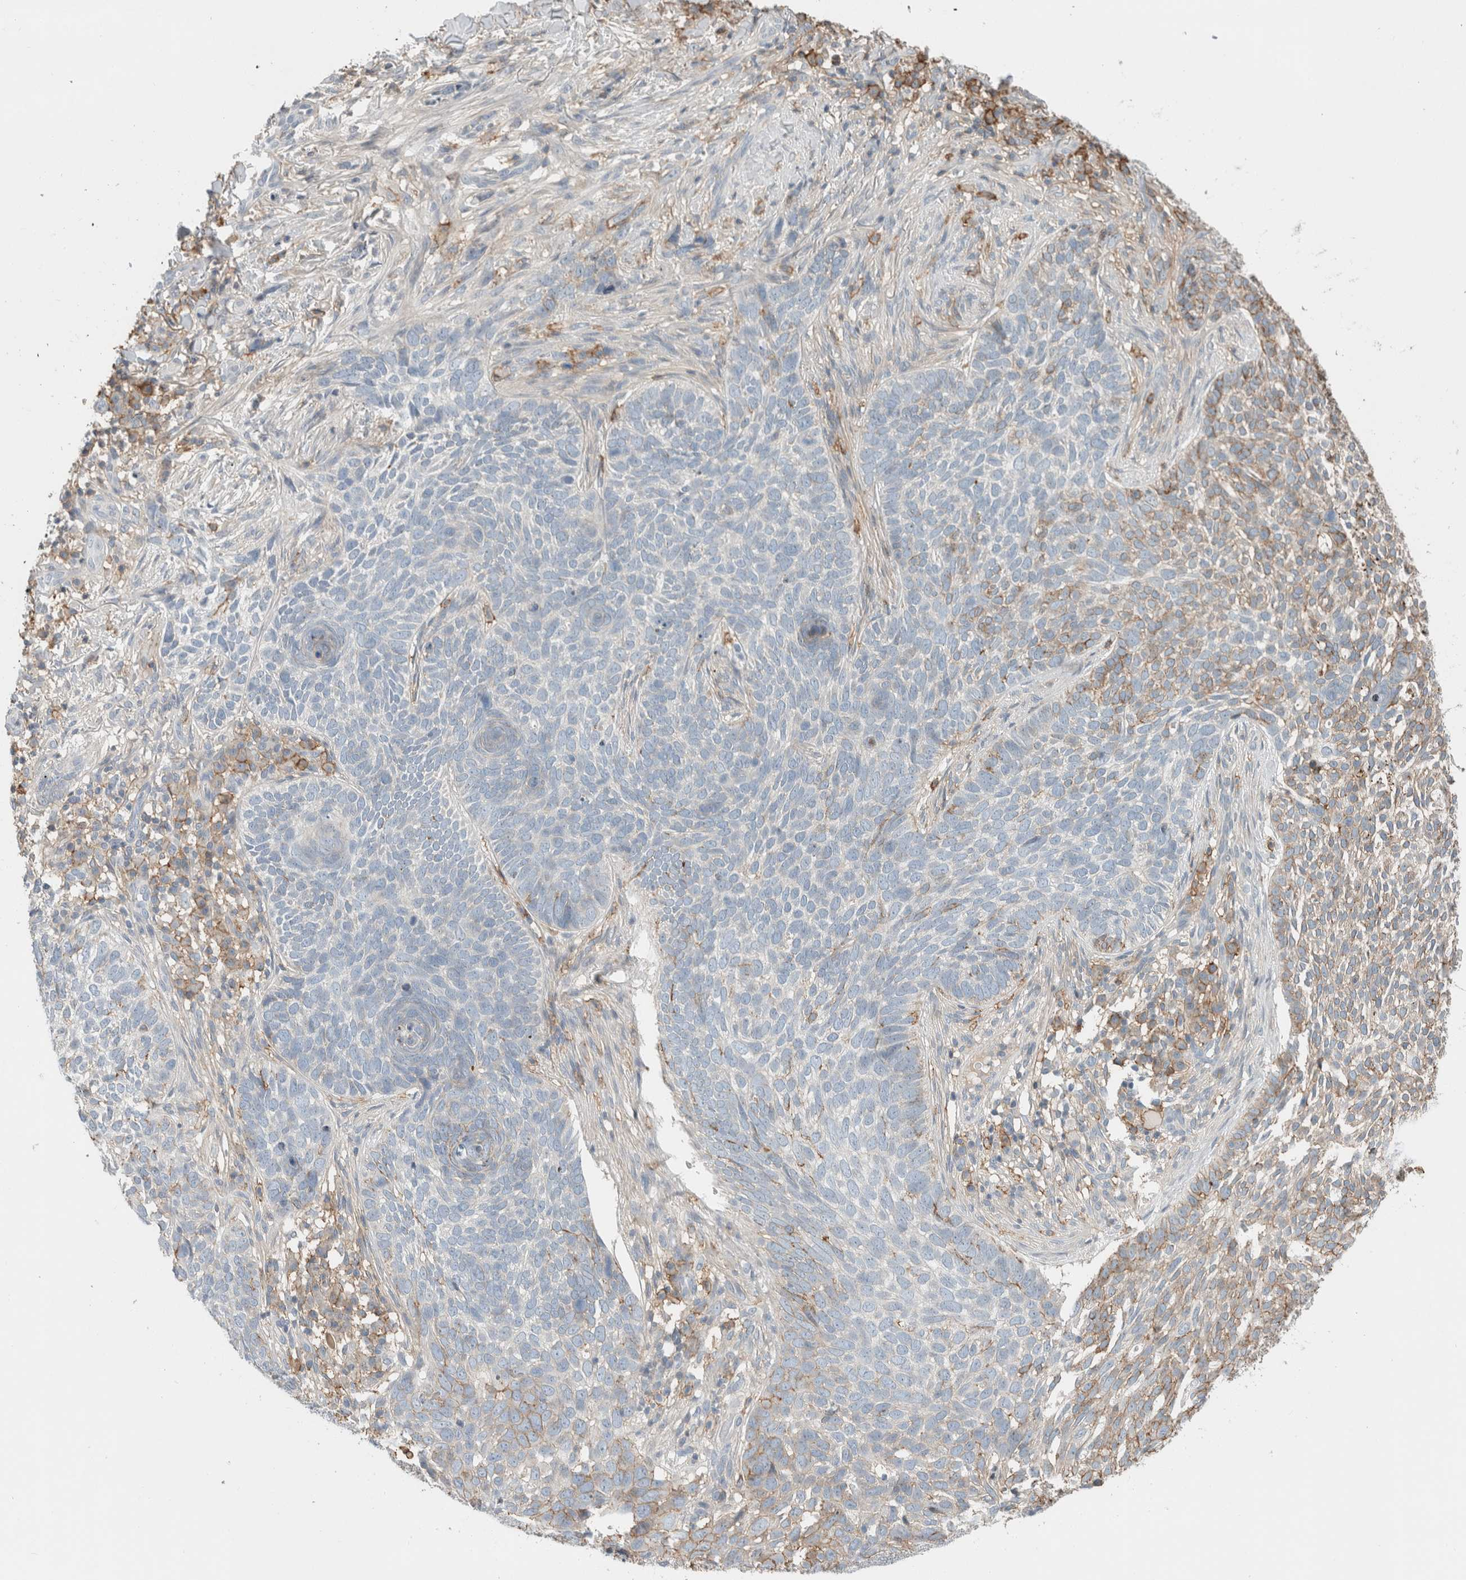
{"staining": {"intensity": "negative", "quantity": "none", "location": "none"}, "tissue": "skin cancer", "cell_type": "Tumor cells", "image_type": "cancer", "snomed": [{"axis": "morphology", "description": "Basal cell carcinoma"}, {"axis": "topography", "description": "Skin"}], "caption": "The histopathology image displays no staining of tumor cells in basal cell carcinoma (skin).", "gene": "ERCC6L2", "patient": {"sex": "female", "age": 64}}